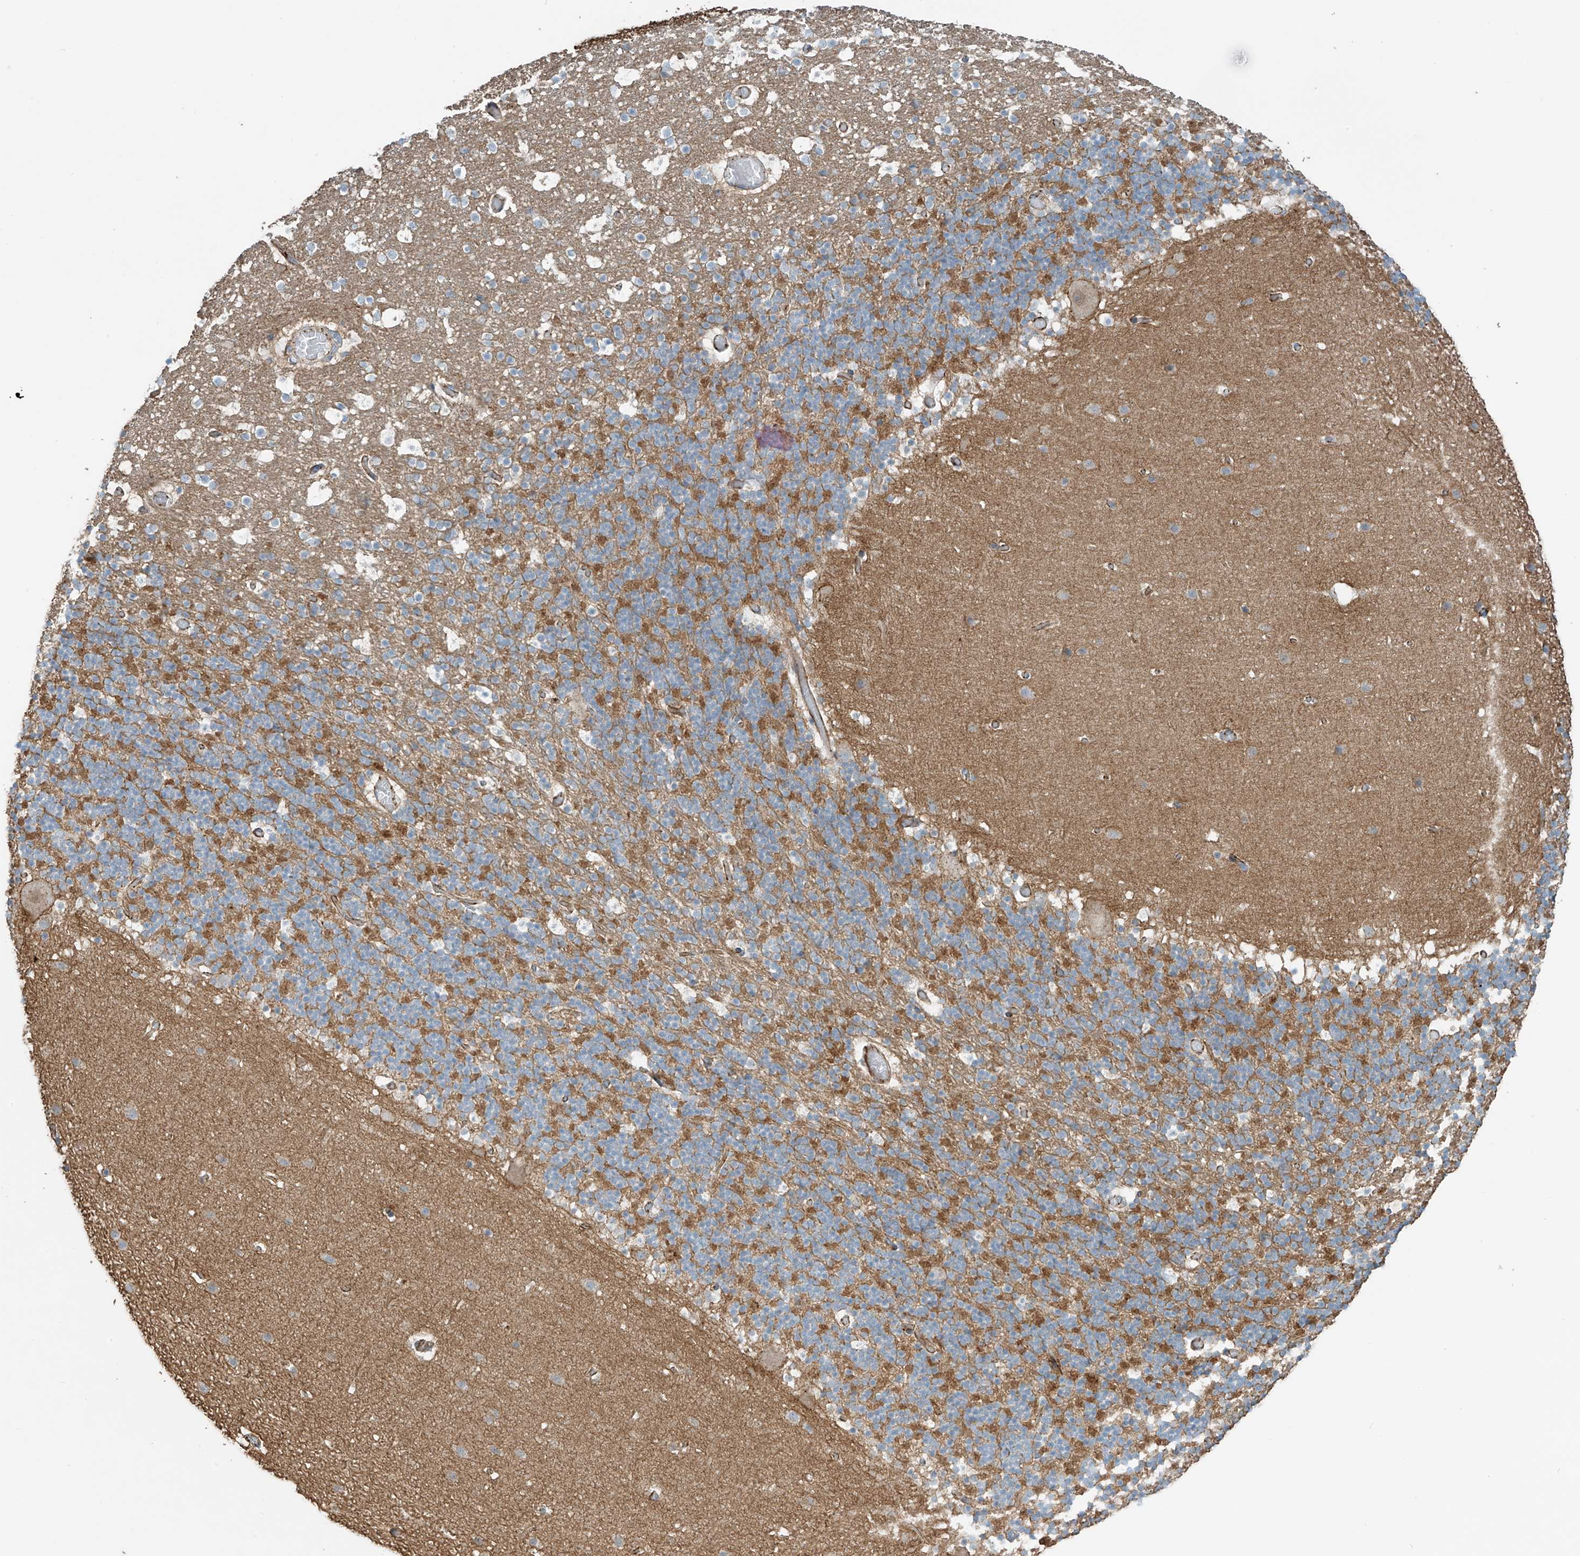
{"staining": {"intensity": "moderate", "quantity": ">75%", "location": "cytoplasmic/membranous"}, "tissue": "cerebellum", "cell_type": "Cells in granular layer", "image_type": "normal", "snomed": [{"axis": "morphology", "description": "Normal tissue, NOS"}, {"axis": "topography", "description": "Cerebellum"}], "caption": "Protein analysis of unremarkable cerebellum reveals moderate cytoplasmic/membranous staining in about >75% of cells in granular layer. (DAB IHC with brightfield microscopy, high magnification).", "gene": "SLC9A2", "patient": {"sex": "male", "age": 57}}